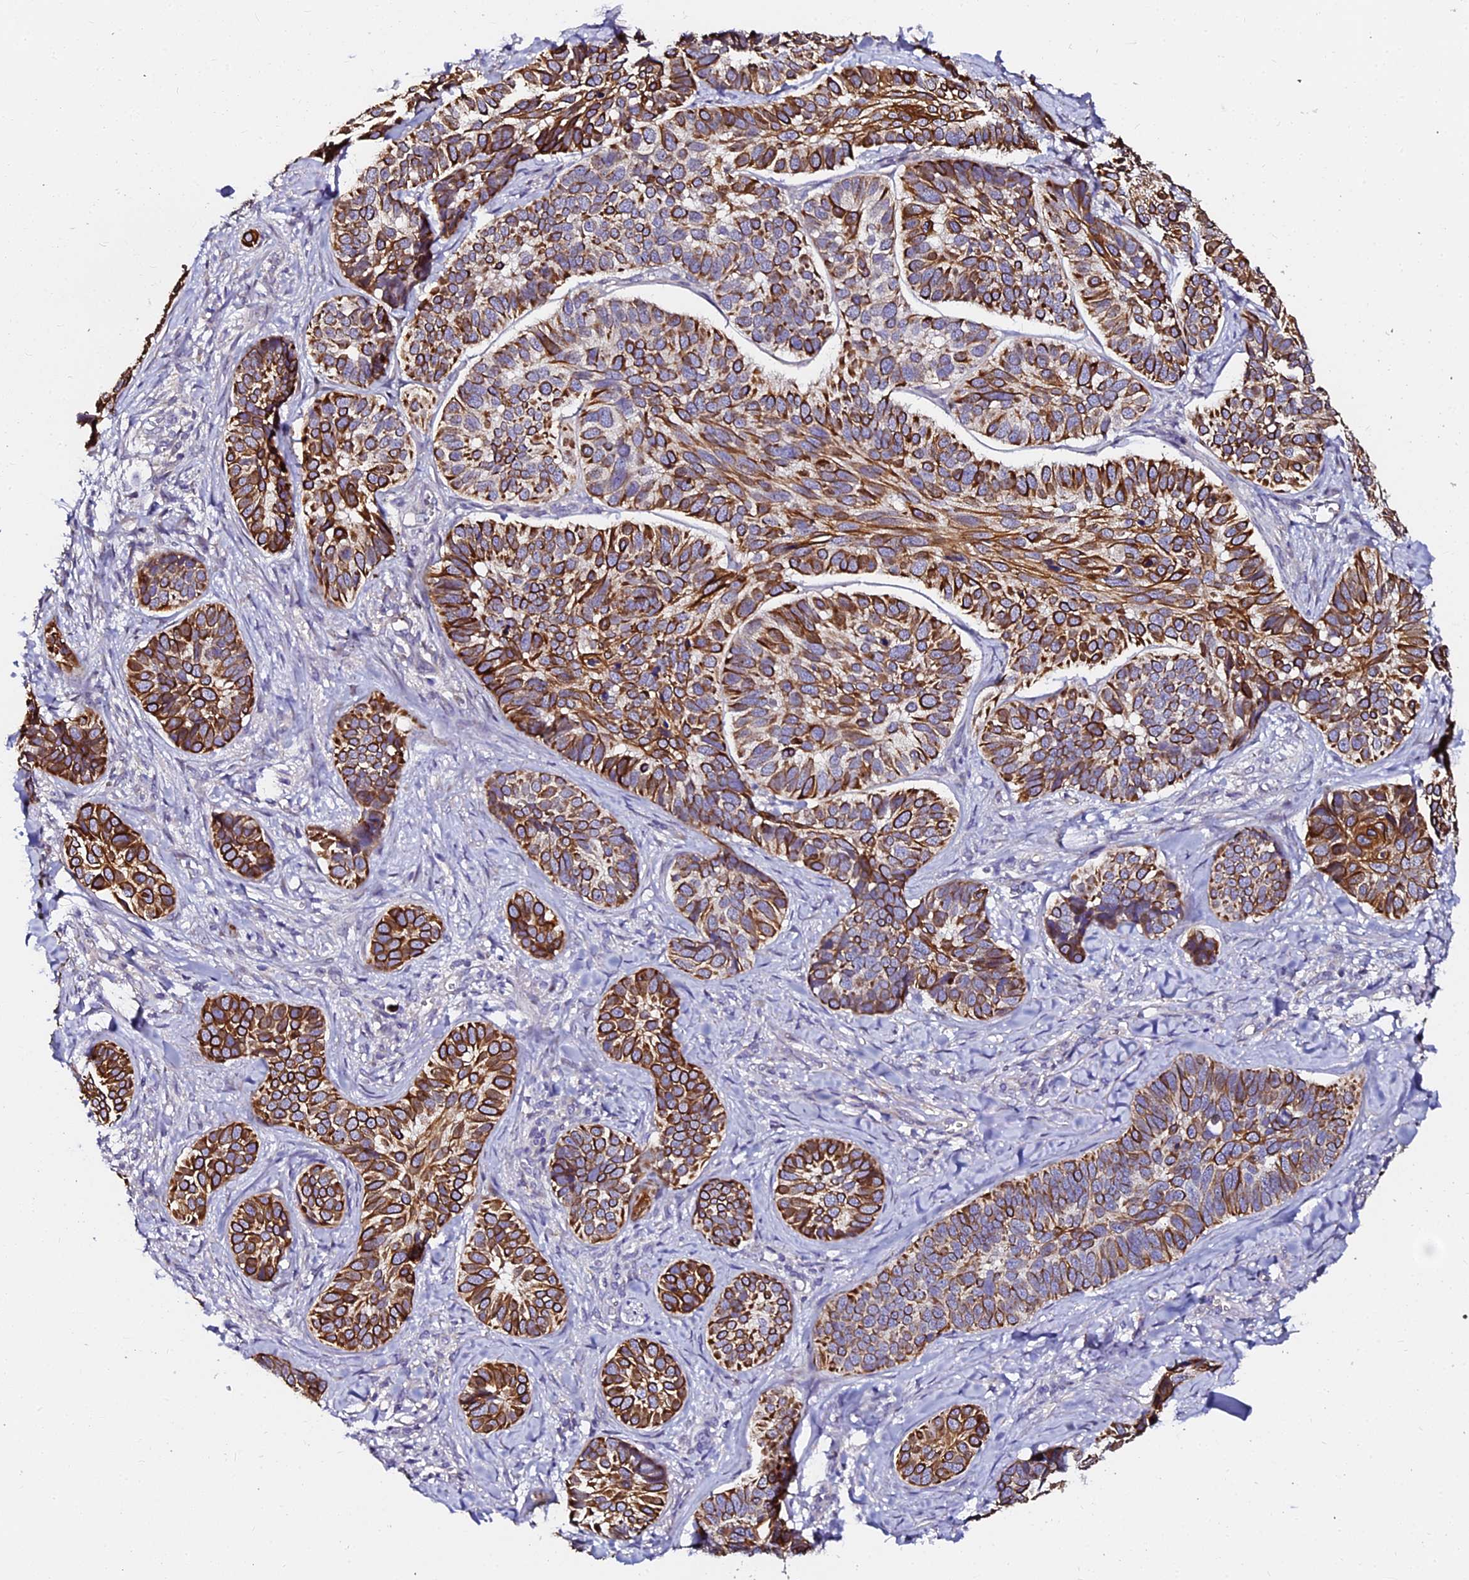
{"staining": {"intensity": "moderate", "quantity": ">75%", "location": "cytoplasmic/membranous"}, "tissue": "skin cancer", "cell_type": "Tumor cells", "image_type": "cancer", "snomed": [{"axis": "morphology", "description": "Basal cell carcinoma"}, {"axis": "topography", "description": "Skin"}], "caption": "Approximately >75% of tumor cells in human basal cell carcinoma (skin) exhibit moderate cytoplasmic/membranous protein positivity as visualized by brown immunohistochemical staining.", "gene": "GPN3", "patient": {"sex": "male", "age": 62}}